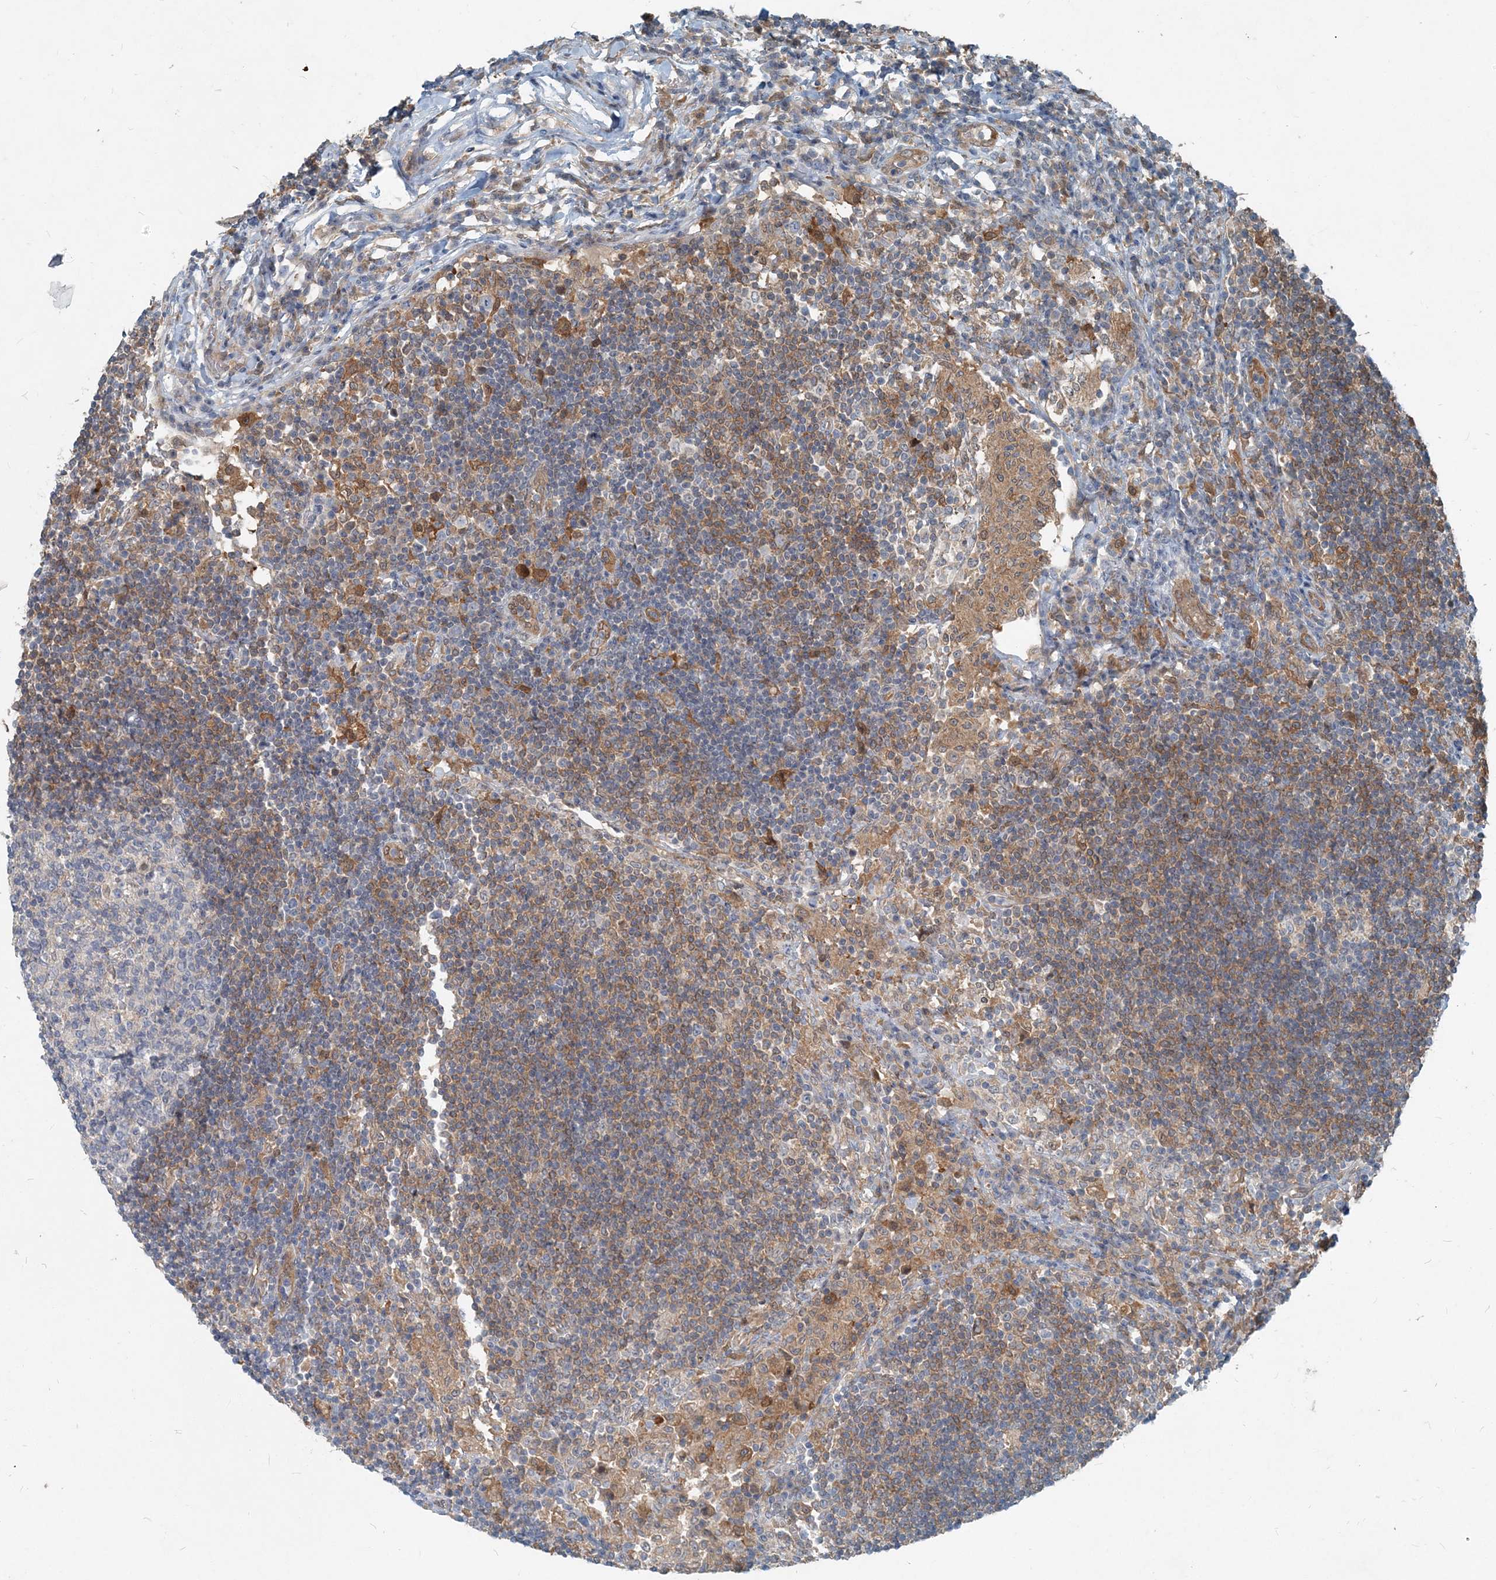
{"staining": {"intensity": "negative", "quantity": "none", "location": "none"}, "tissue": "lymph node", "cell_type": "Germinal center cells", "image_type": "normal", "snomed": [{"axis": "morphology", "description": "Normal tissue, NOS"}, {"axis": "topography", "description": "Lymph node"}], "caption": "Immunohistochemistry (IHC) photomicrograph of benign human lymph node stained for a protein (brown), which displays no expression in germinal center cells.", "gene": "ARMH1", "patient": {"sex": "female", "age": 53}}